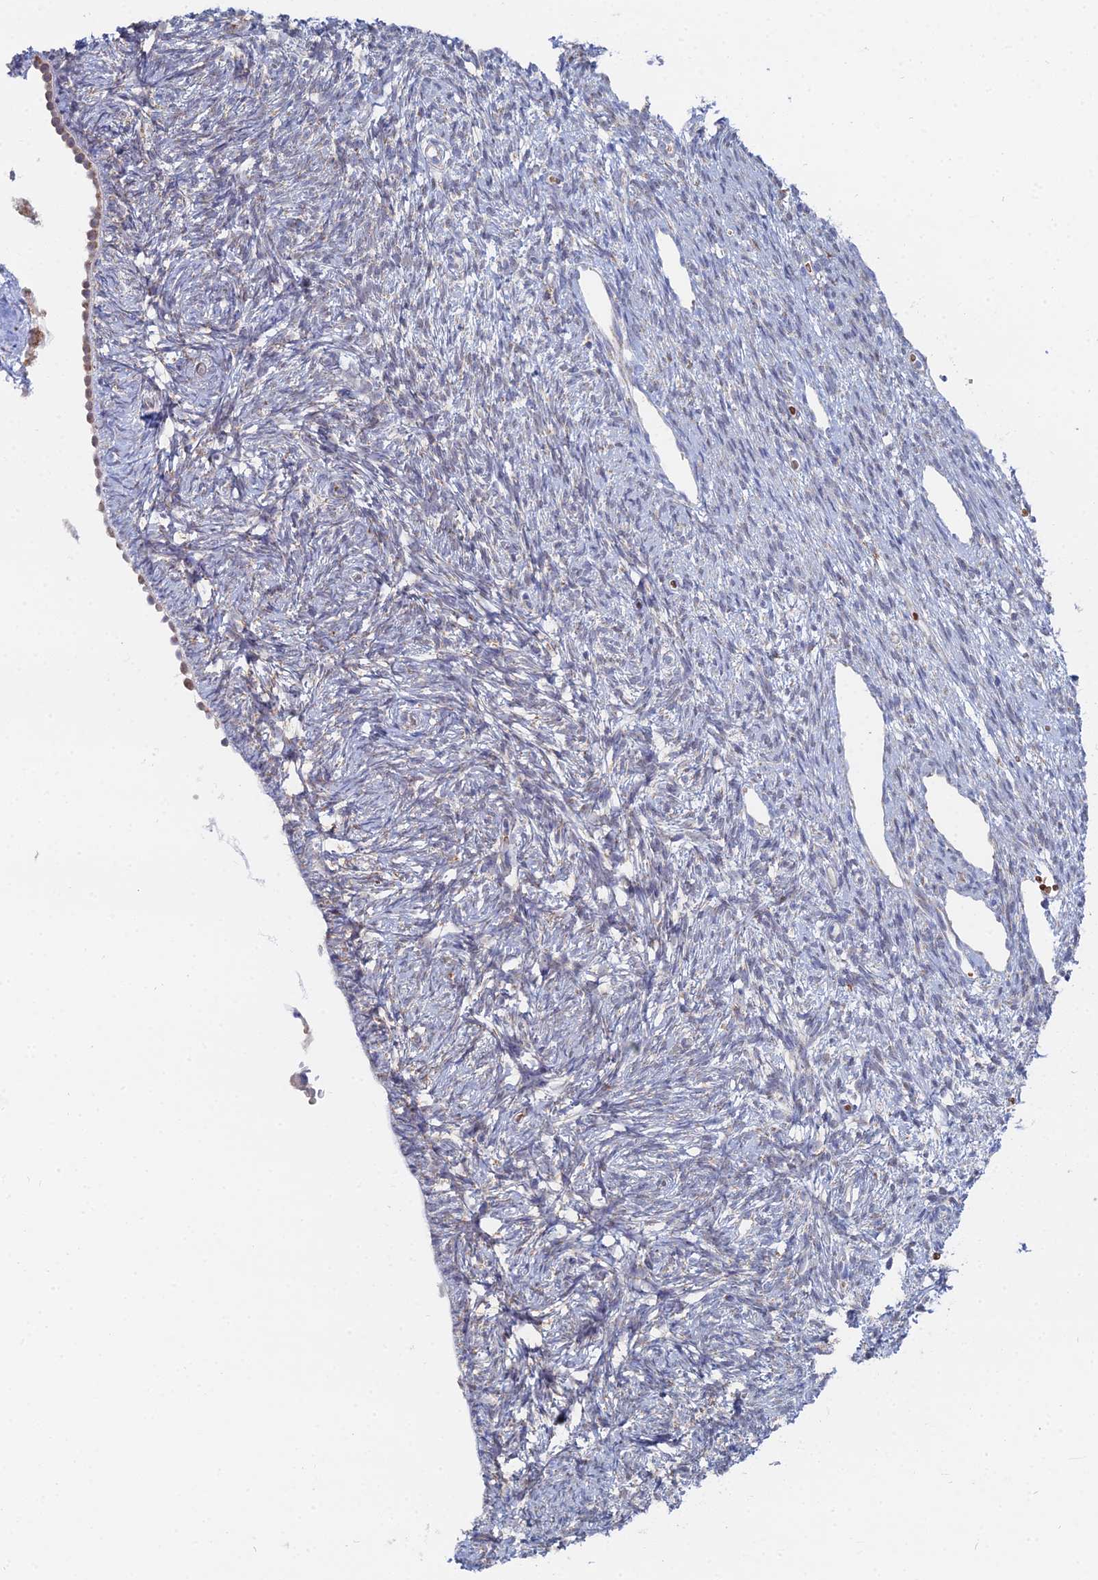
{"staining": {"intensity": "weak", "quantity": "<25%", "location": "cytoplasmic/membranous"}, "tissue": "ovary", "cell_type": "Ovarian stroma cells", "image_type": "normal", "snomed": [{"axis": "morphology", "description": "Normal tissue, NOS"}, {"axis": "topography", "description": "Ovary"}], "caption": "Ovarian stroma cells show no significant staining in unremarkable ovary.", "gene": "MPC1", "patient": {"sex": "female", "age": 51}}